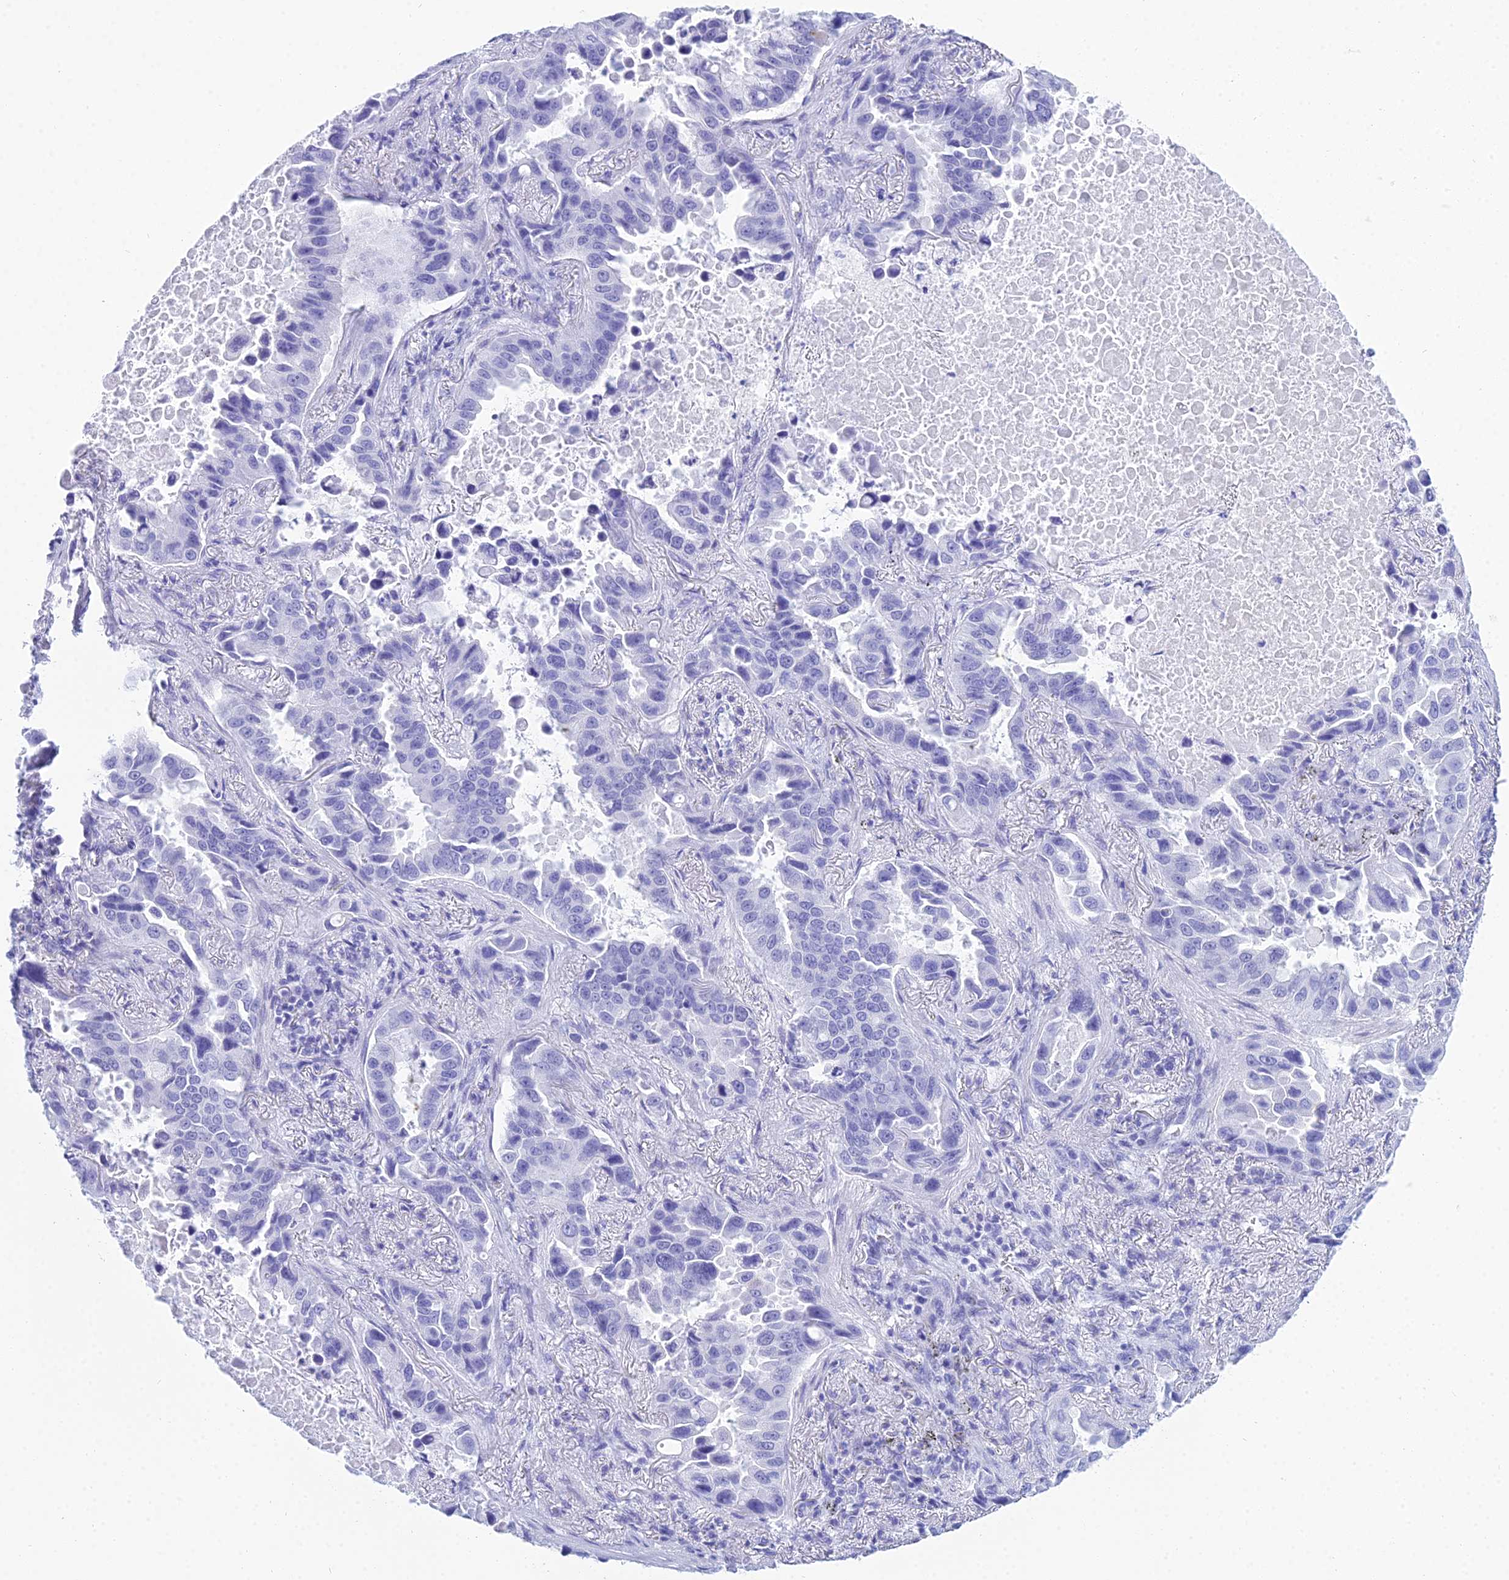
{"staining": {"intensity": "negative", "quantity": "none", "location": "none"}, "tissue": "lung cancer", "cell_type": "Tumor cells", "image_type": "cancer", "snomed": [{"axis": "morphology", "description": "Adenocarcinoma, NOS"}, {"axis": "topography", "description": "Lung"}], "caption": "Immunohistochemistry (IHC) of lung adenocarcinoma displays no expression in tumor cells.", "gene": "PATE4", "patient": {"sex": "male", "age": 64}}